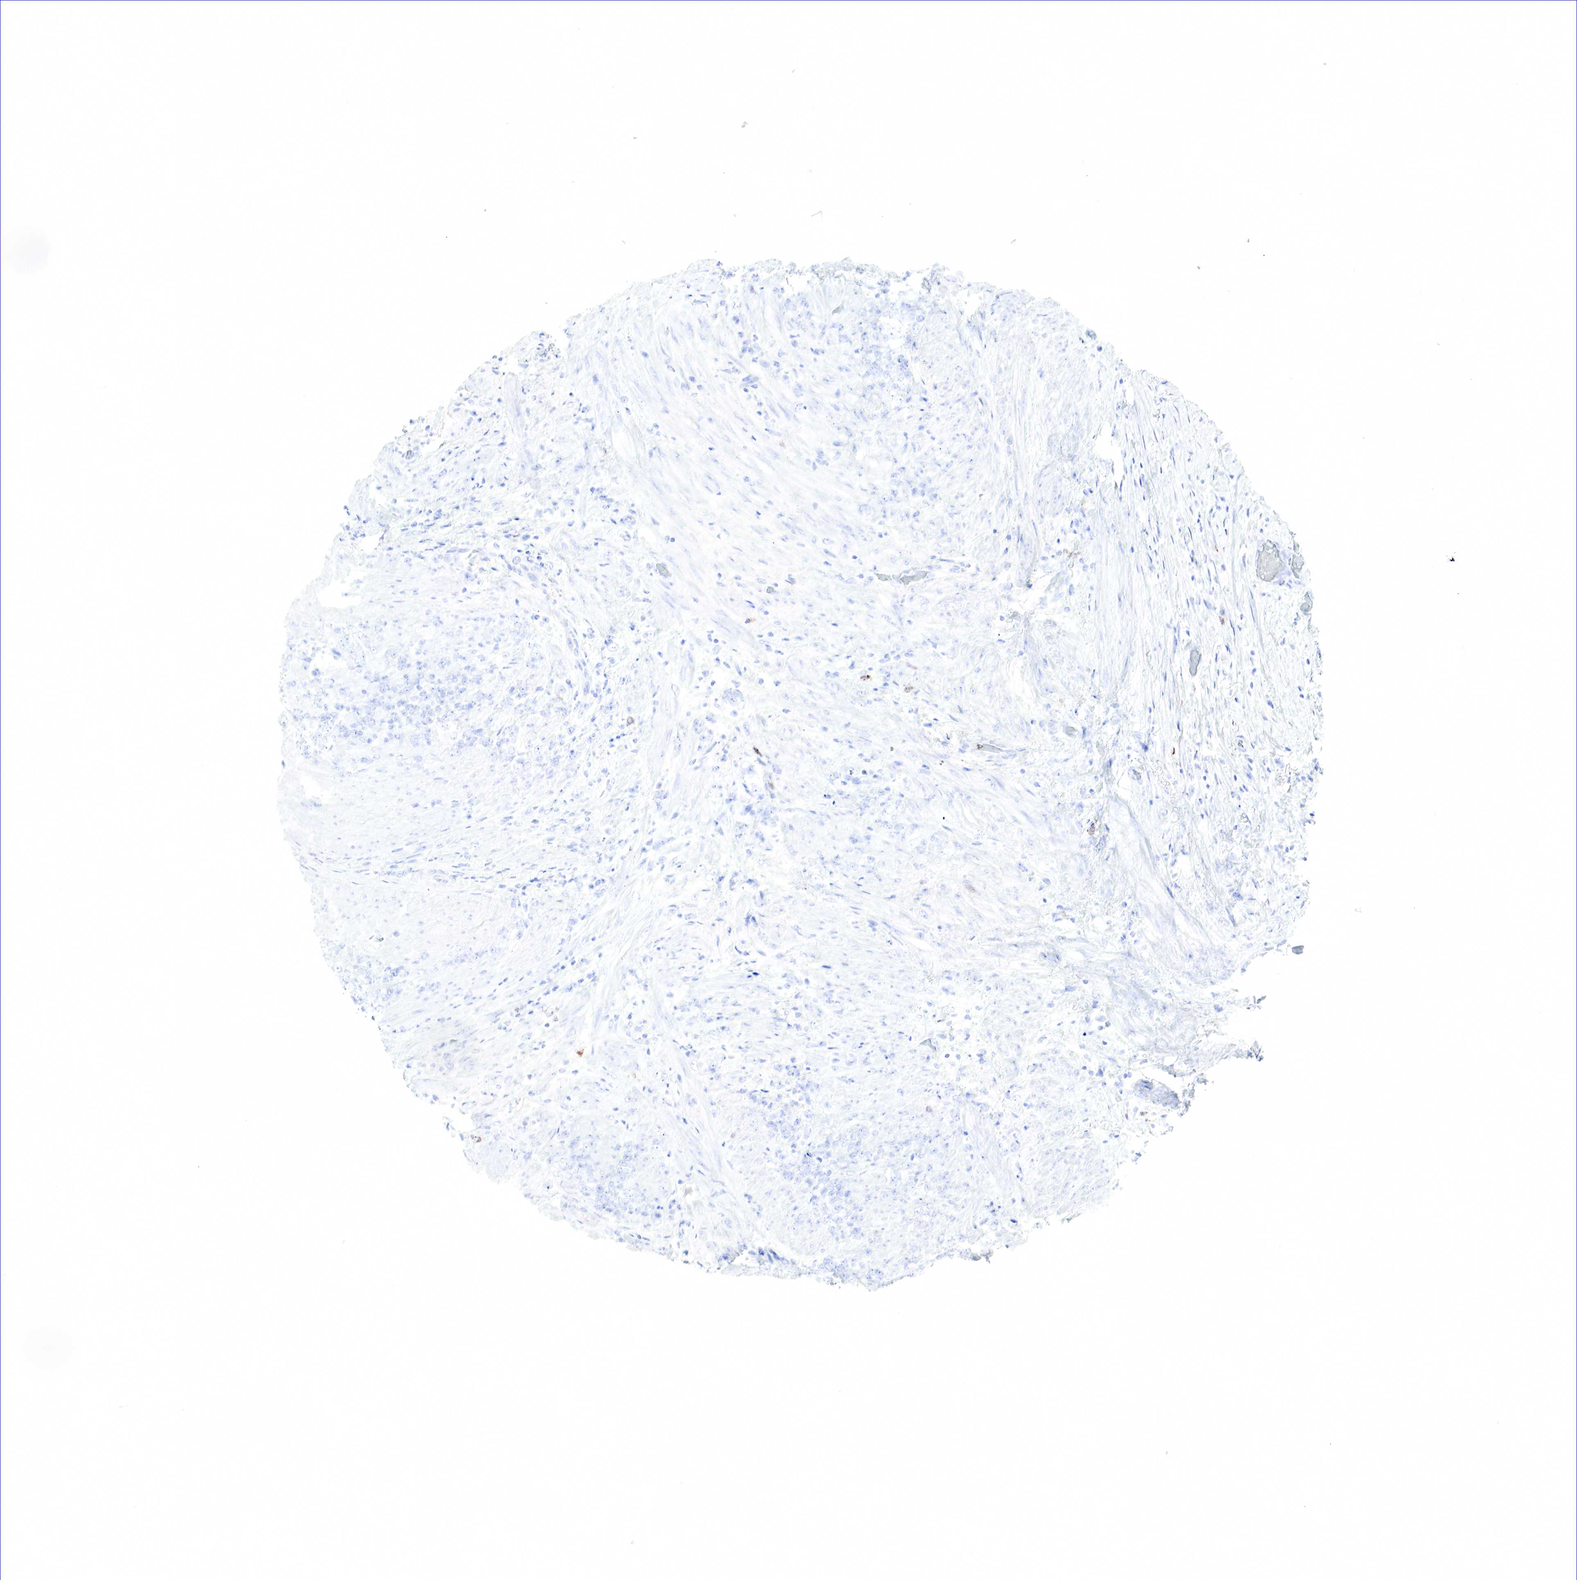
{"staining": {"intensity": "negative", "quantity": "none", "location": "none"}, "tissue": "stomach cancer", "cell_type": "Tumor cells", "image_type": "cancer", "snomed": [{"axis": "morphology", "description": "Adenocarcinoma, NOS"}, {"axis": "topography", "description": "Stomach, lower"}], "caption": "High magnification brightfield microscopy of adenocarcinoma (stomach) stained with DAB (3,3'-diaminobenzidine) (brown) and counterstained with hematoxylin (blue): tumor cells show no significant expression.", "gene": "TNFRSF8", "patient": {"sex": "male", "age": 88}}